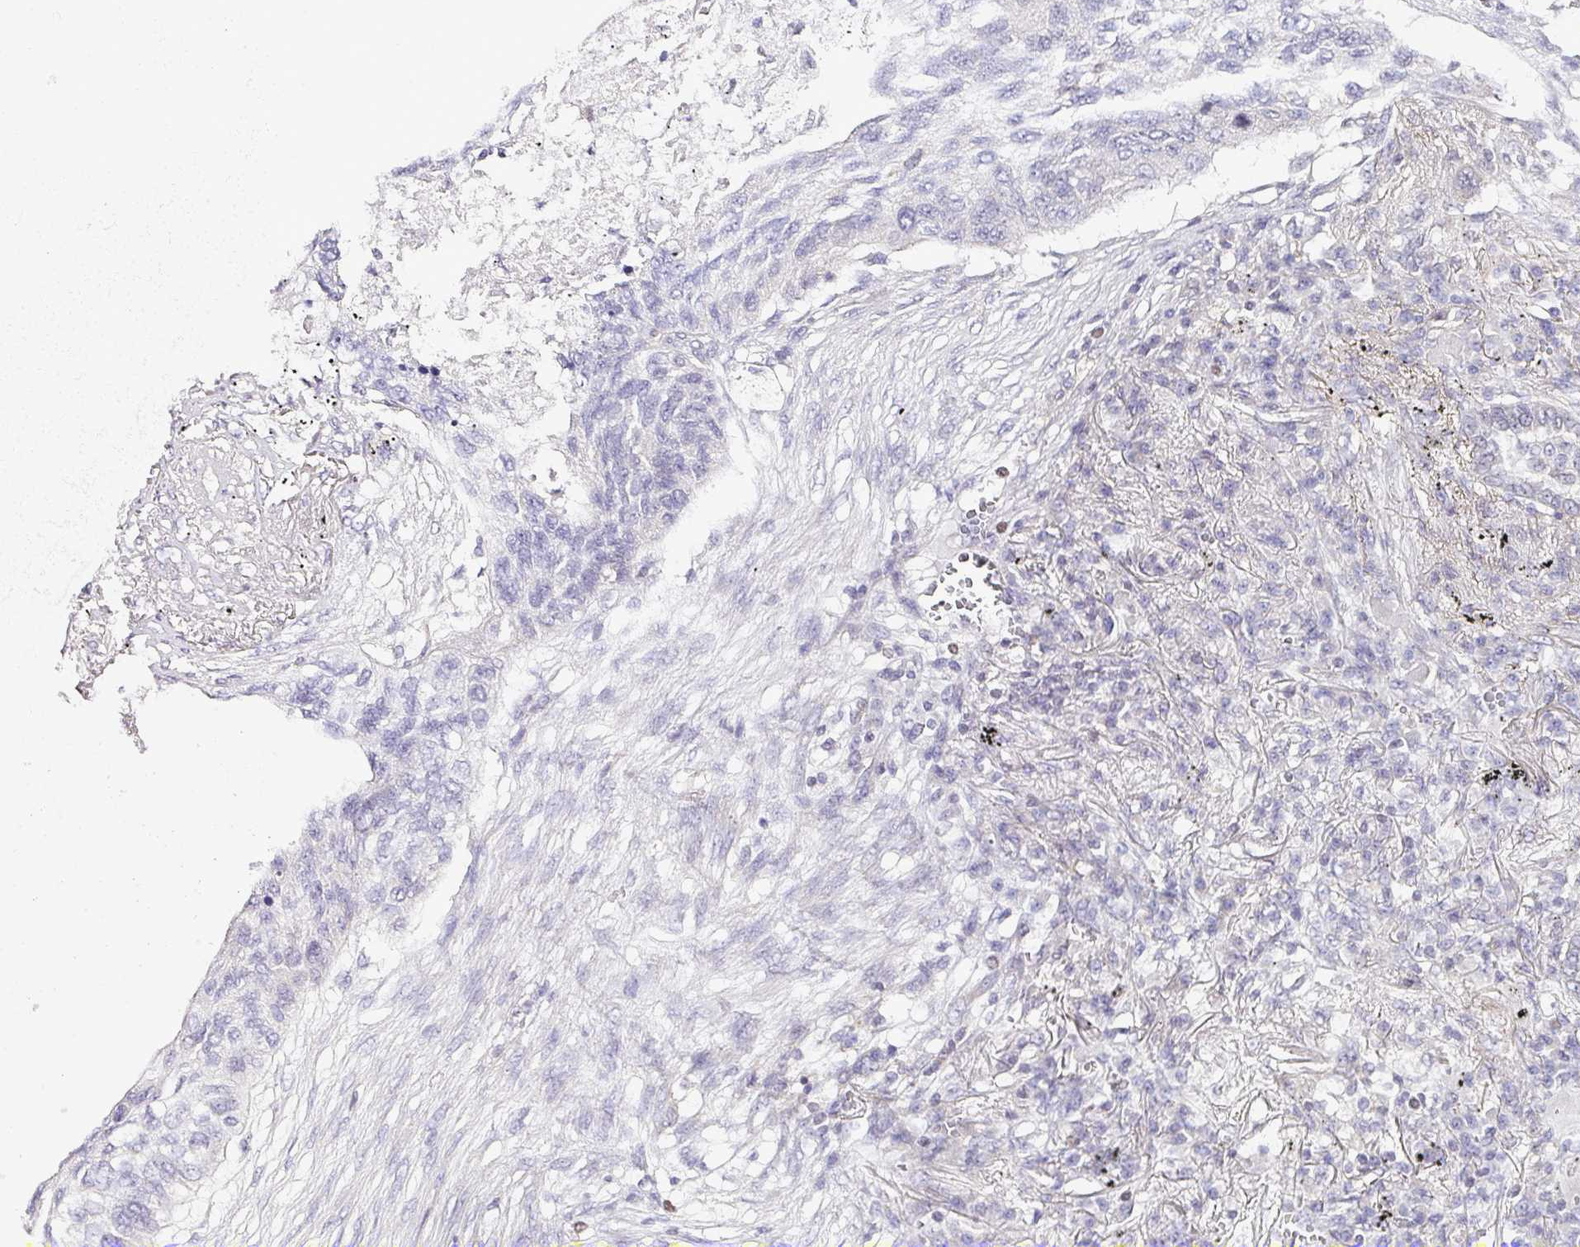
{"staining": {"intensity": "negative", "quantity": "none", "location": "none"}, "tissue": "lung cancer", "cell_type": "Tumor cells", "image_type": "cancer", "snomed": [{"axis": "morphology", "description": "Squamous cell carcinoma, NOS"}, {"axis": "topography", "description": "Lung"}], "caption": "Squamous cell carcinoma (lung) was stained to show a protein in brown. There is no significant positivity in tumor cells.", "gene": "FAM32A", "patient": {"sex": "female", "age": 63}}